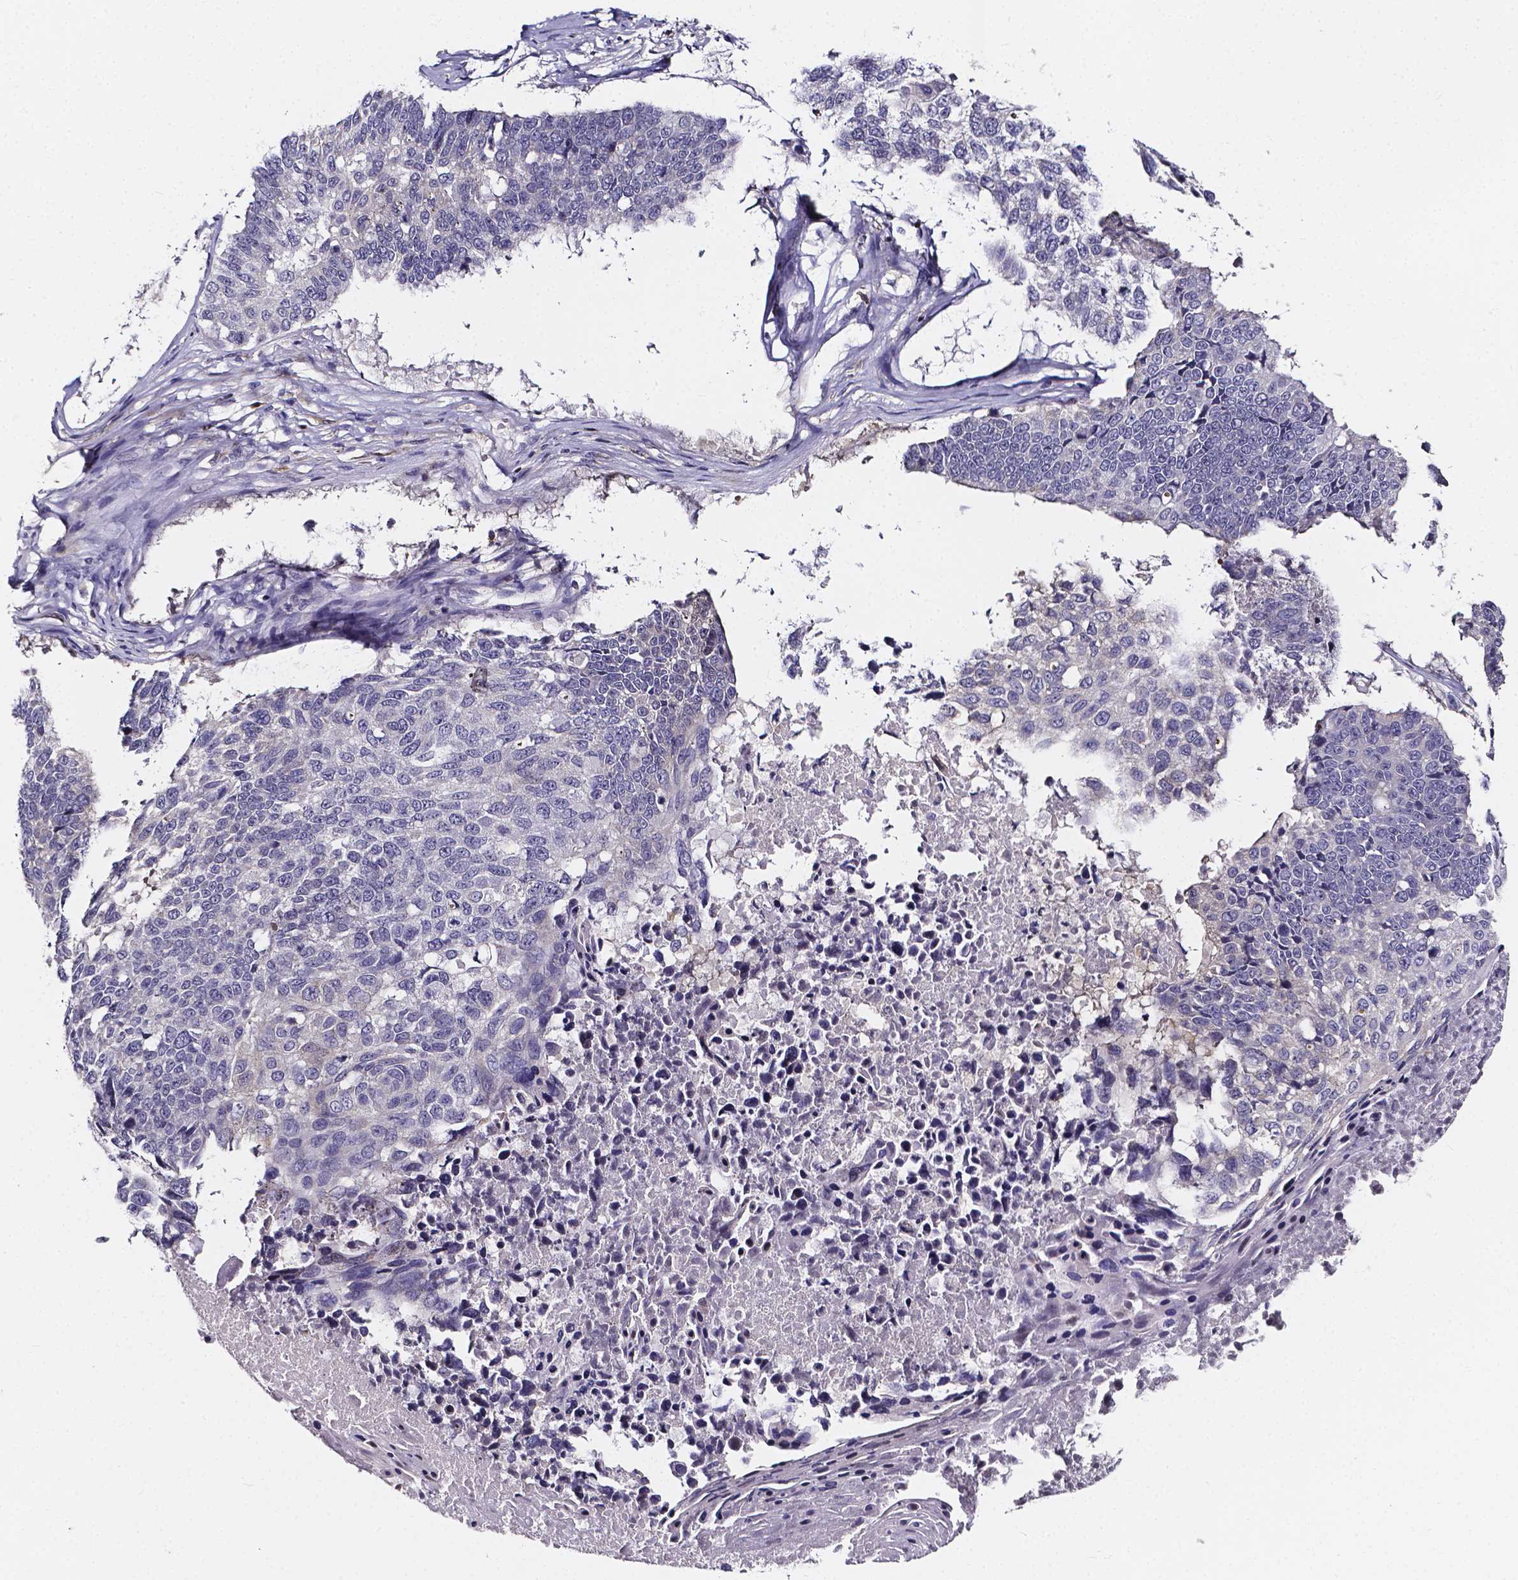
{"staining": {"intensity": "negative", "quantity": "none", "location": "none"}, "tissue": "lung cancer", "cell_type": "Tumor cells", "image_type": "cancer", "snomed": [{"axis": "morphology", "description": "Squamous cell carcinoma, NOS"}, {"axis": "topography", "description": "Lung"}], "caption": "Histopathology image shows no significant protein staining in tumor cells of lung cancer (squamous cell carcinoma).", "gene": "THEMIS", "patient": {"sex": "male", "age": 73}}